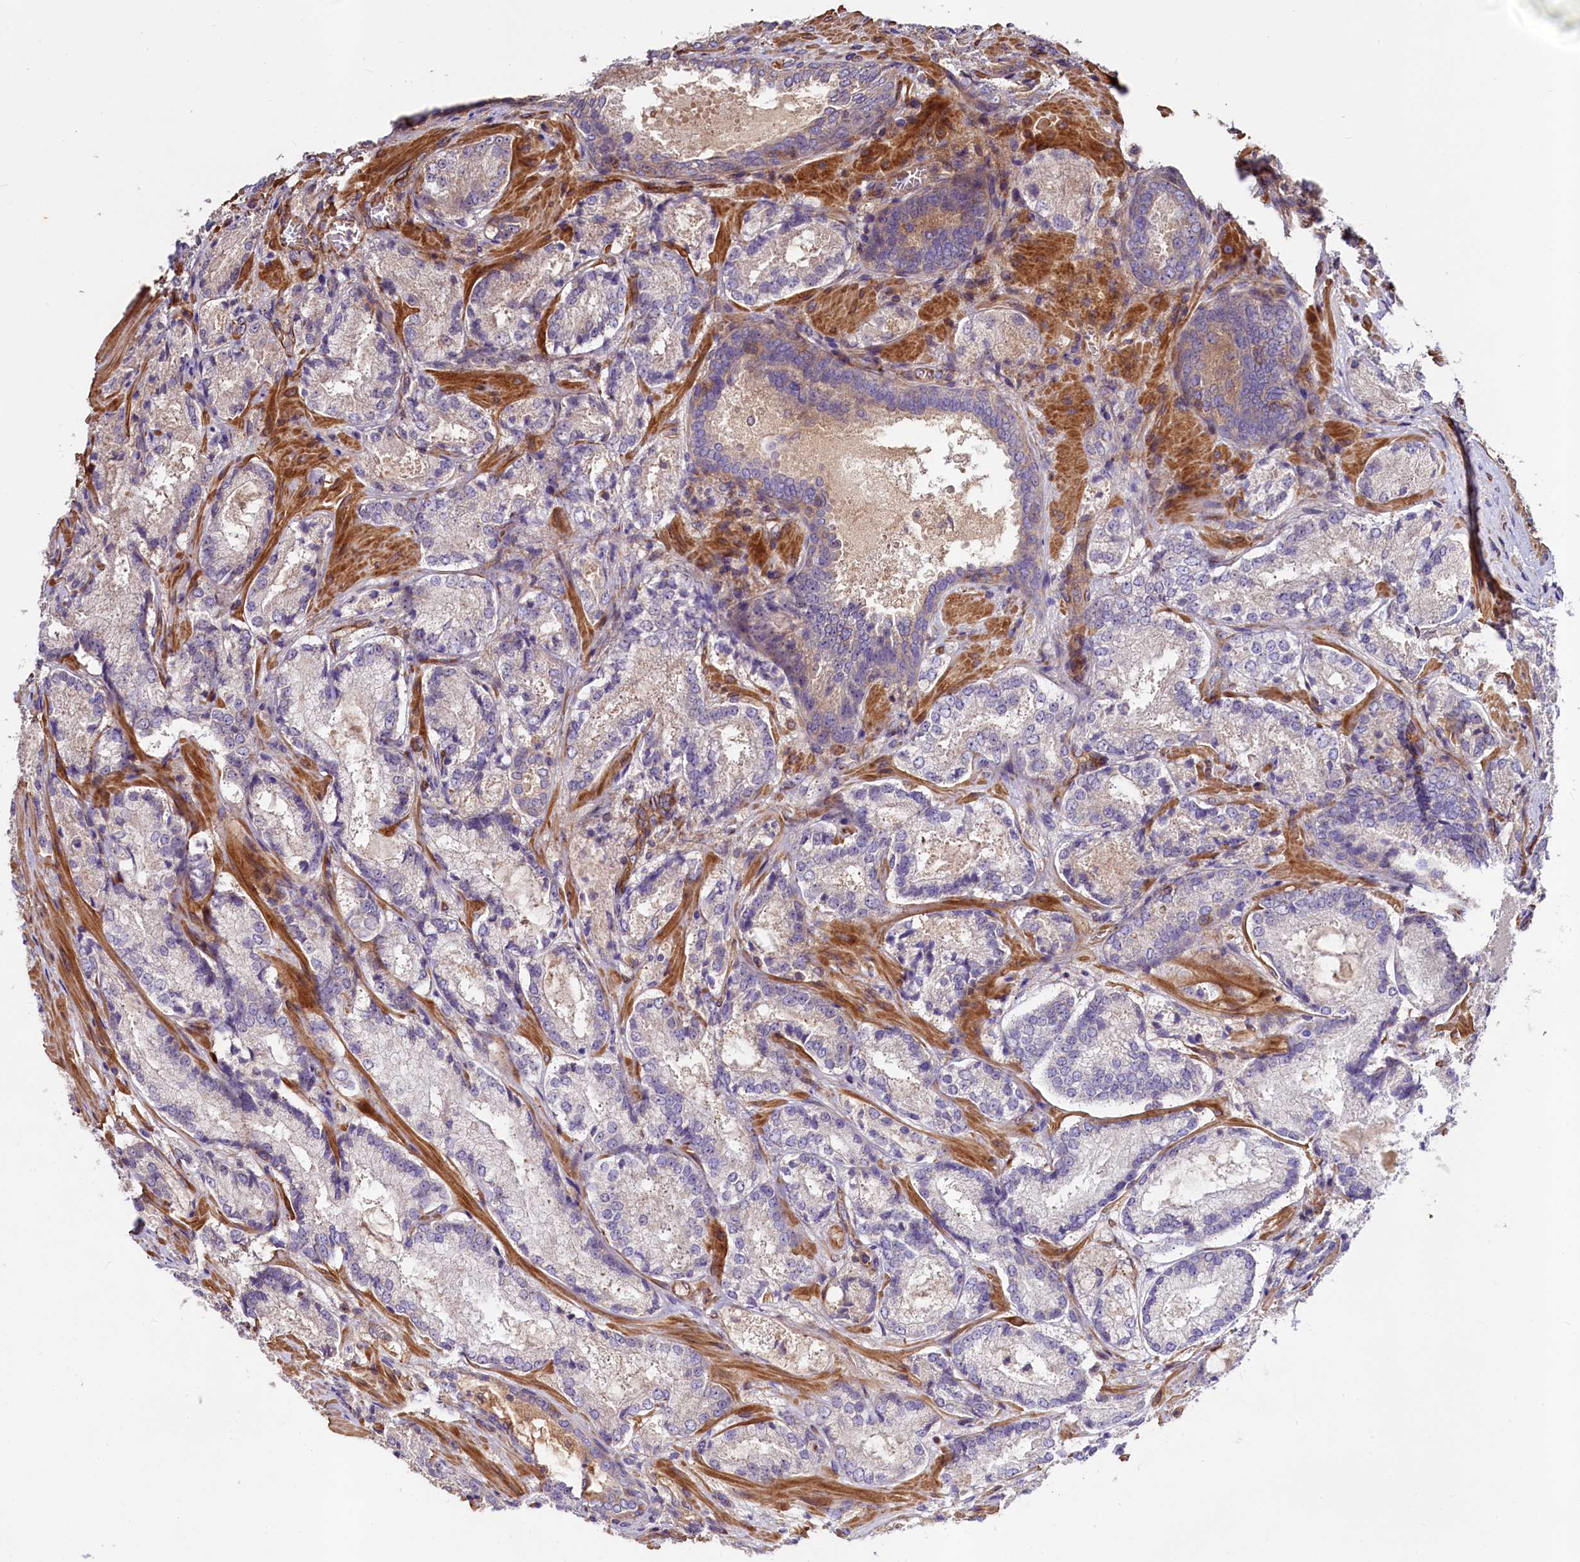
{"staining": {"intensity": "negative", "quantity": "none", "location": "none"}, "tissue": "prostate cancer", "cell_type": "Tumor cells", "image_type": "cancer", "snomed": [{"axis": "morphology", "description": "Adenocarcinoma, Low grade"}, {"axis": "topography", "description": "Prostate"}], "caption": "Micrograph shows no significant protein positivity in tumor cells of adenocarcinoma (low-grade) (prostate).", "gene": "KLHDC4", "patient": {"sex": "male", "age": 74}}